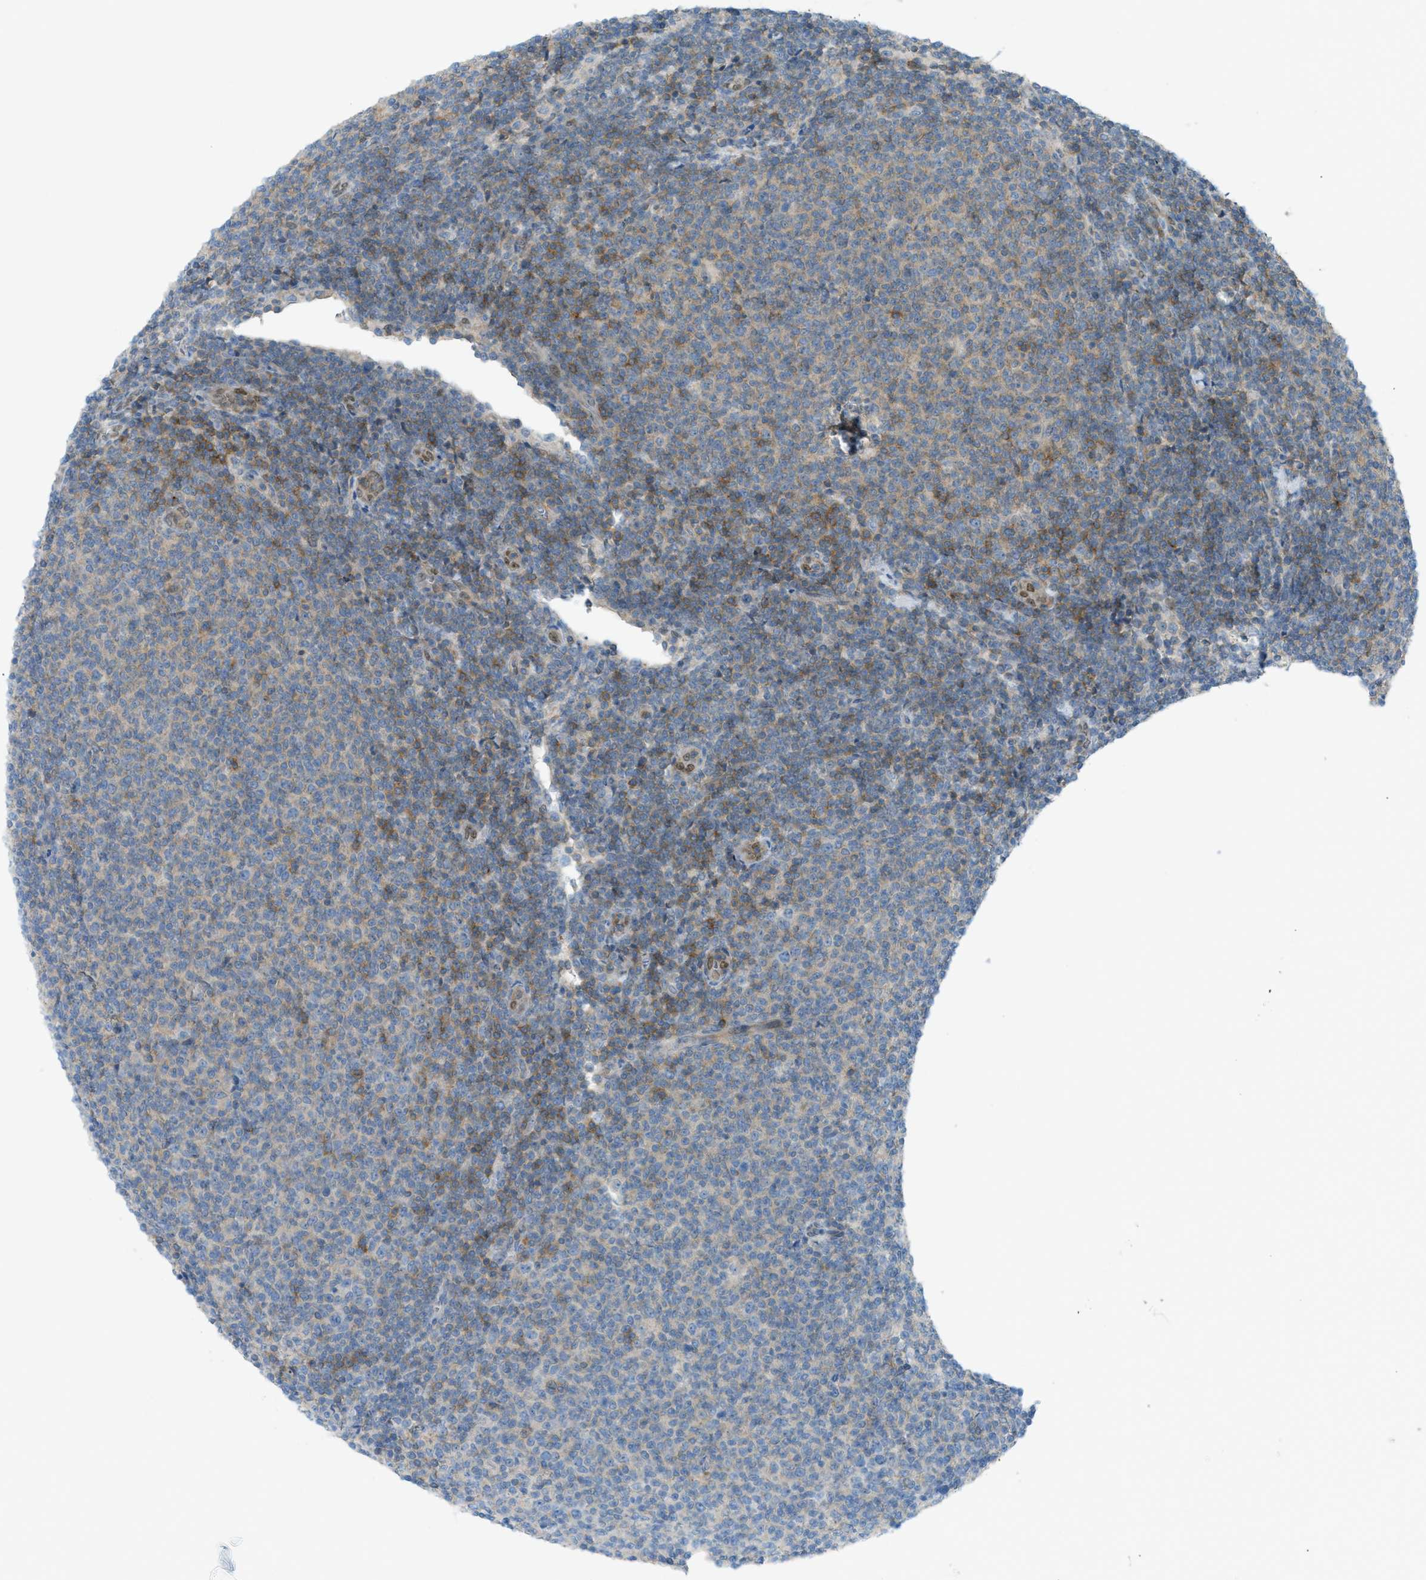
{"staining": {"intensity": "weak", "quantity": "25%-75%", "location": "cytoplasmic/membranous"}, "tissue": "lymphoma", "cell_type": "Tumor cells", "image_type": "cancer", "snomed": [{"axis": "morphology", "description": "Malignant lymphoma, non-Hodgkin's type, Low grade"}, {"axis": "topography", "description": "Lymph node"}], "caption": "The photomicrograph reveals immunohistochemical staining of lymphoma. There is weak cytoplasmic/membranous staining is appreciated in approximately 25%-75% of tumor cells.", "gene": "GRK6", "patient": {"sex": "male", "age": 66}}